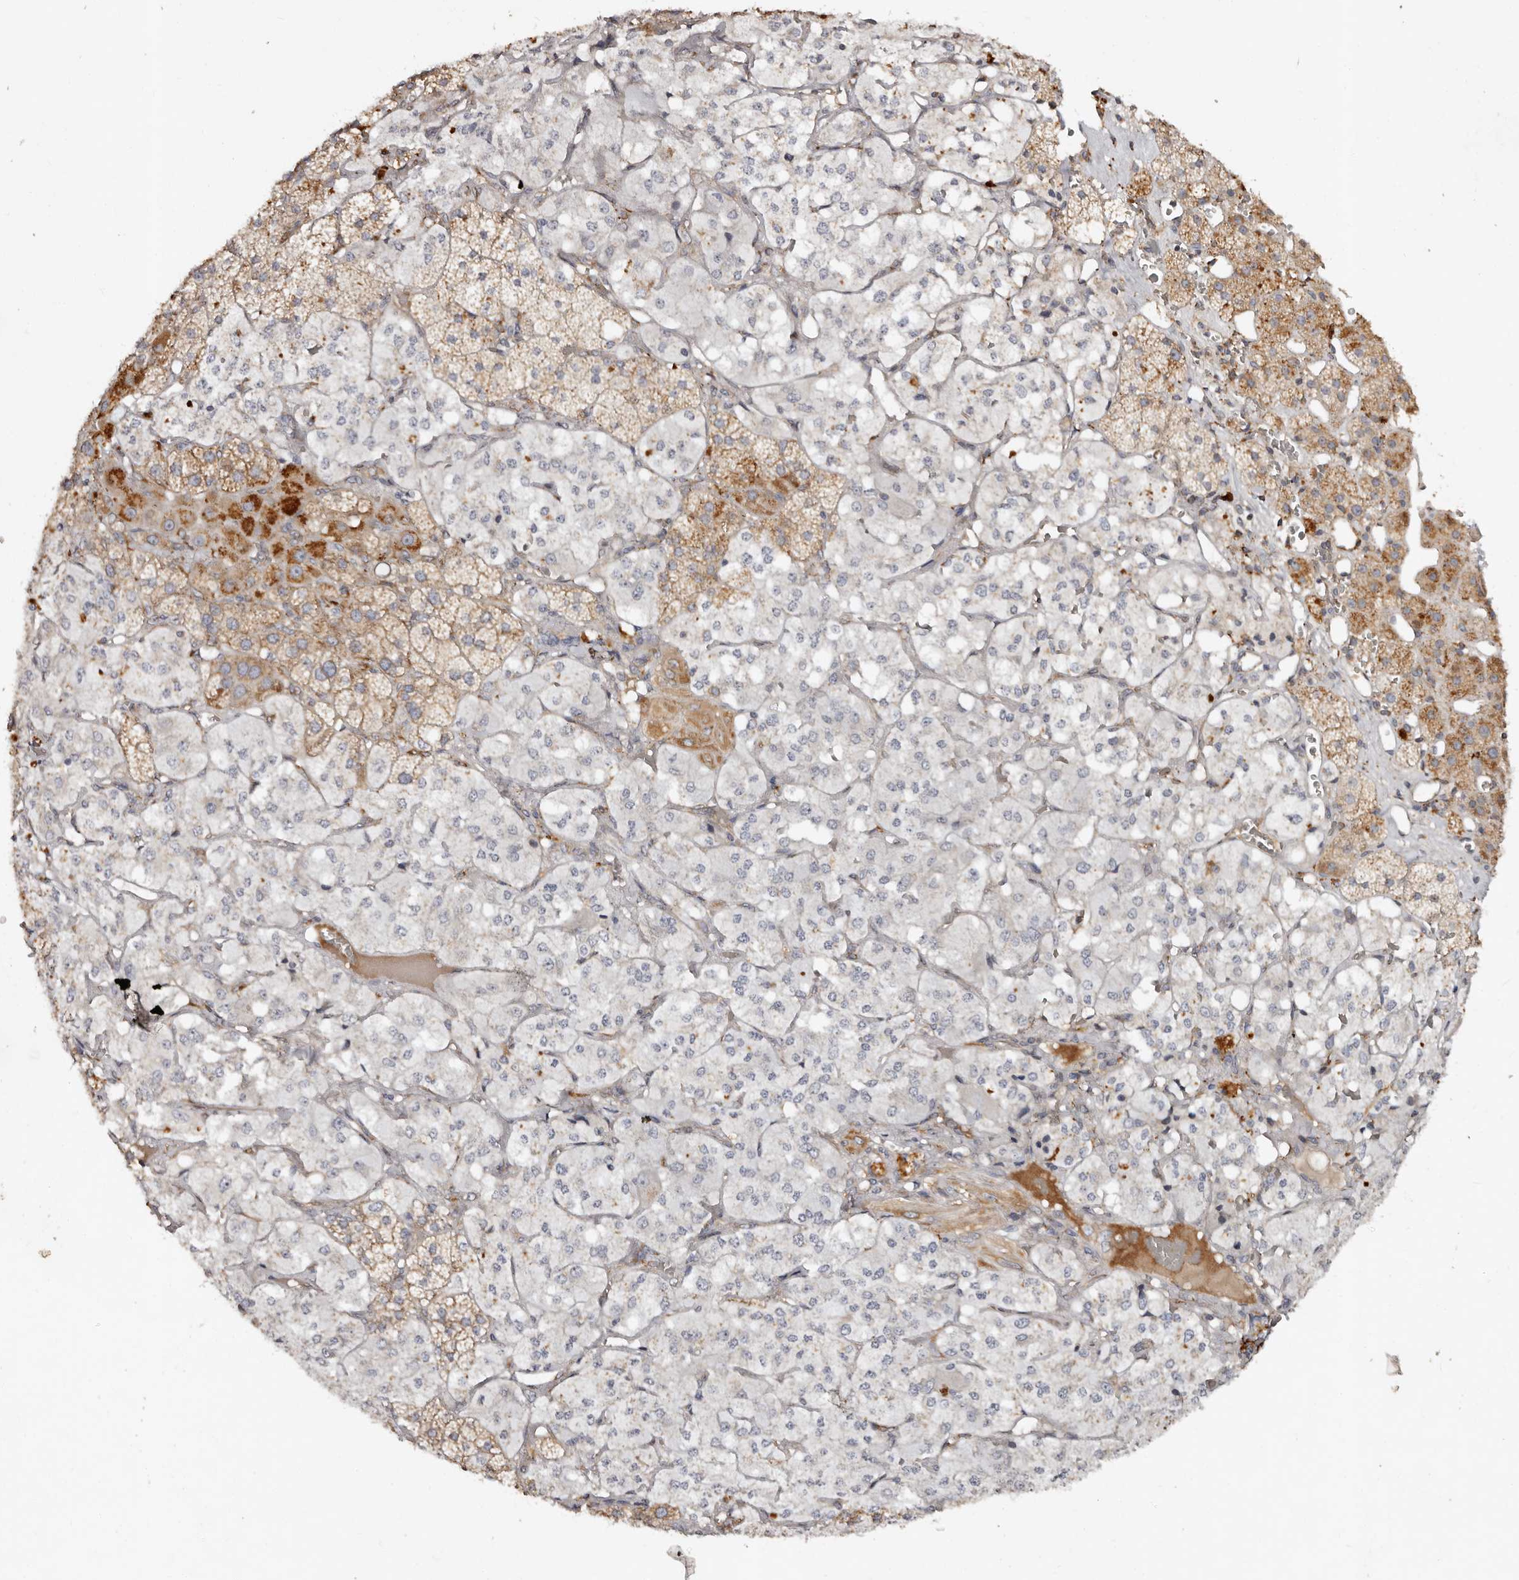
{"staining": {"intensity": "moderate", "quantity": "25%-75%", "location": "cytoplasmic/membranous"}, "tissue": "adrenal gland", "cell_type": "Glandular cells", "image_type": "normal", "snomed": [{"axis": "morphology", "description": "Normal tissue, NOS"}, {"axis": "topography", "description": "Adrenal gland"}], "caption": "The image shows staining of normal adrenal gland, revealing moderate cytoplasmic/membranous protein expression (brown color) within glandular cells.", "gene": "SERPINH1", "patient": {"sex": "male", "age": 57}}